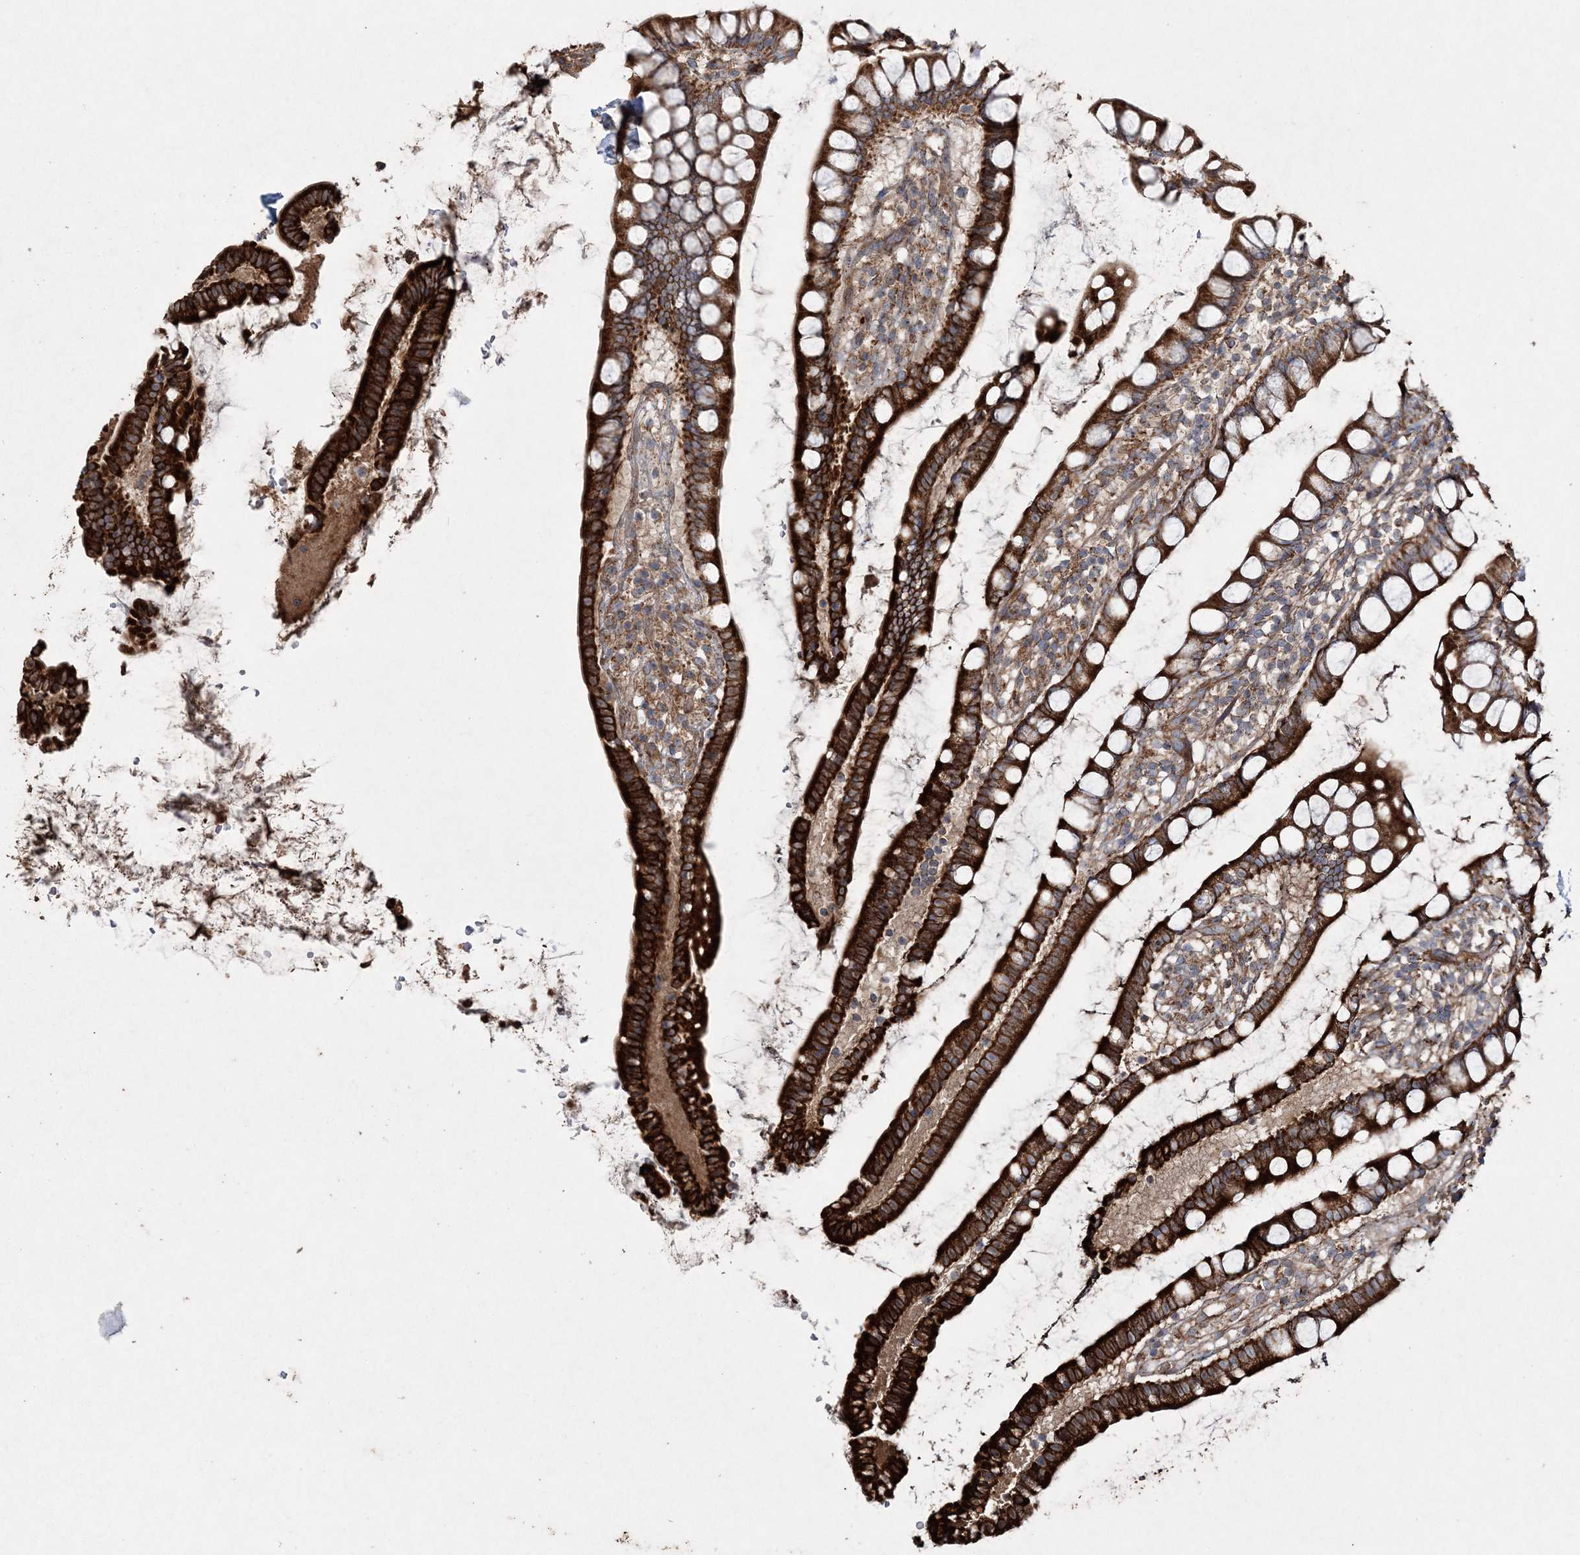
{"staining": {"intensity": "strong", "quantity": ">75%", "location": "cytoplasmic/membranous"}, "tissue": "small intestine", "cell_type": "Glandular cells", "image_type": "normal", "snomed": [{"axis": "morphology", "description": "Normal tissue, NOS"}, {"axis": "topography", "description": "Small intestine"}], "caption": "Immunohistochemical staining of normal small intestine shows >75% levels of strong cytoplasmic/membranous protein positivity in about >75% of glandular cells. Immunohistochemistry stains the protein of interest in brown and the nuclei are stained blue.", "gene": "TTC7A", "patient": {"sex": "female", "age": 84}}